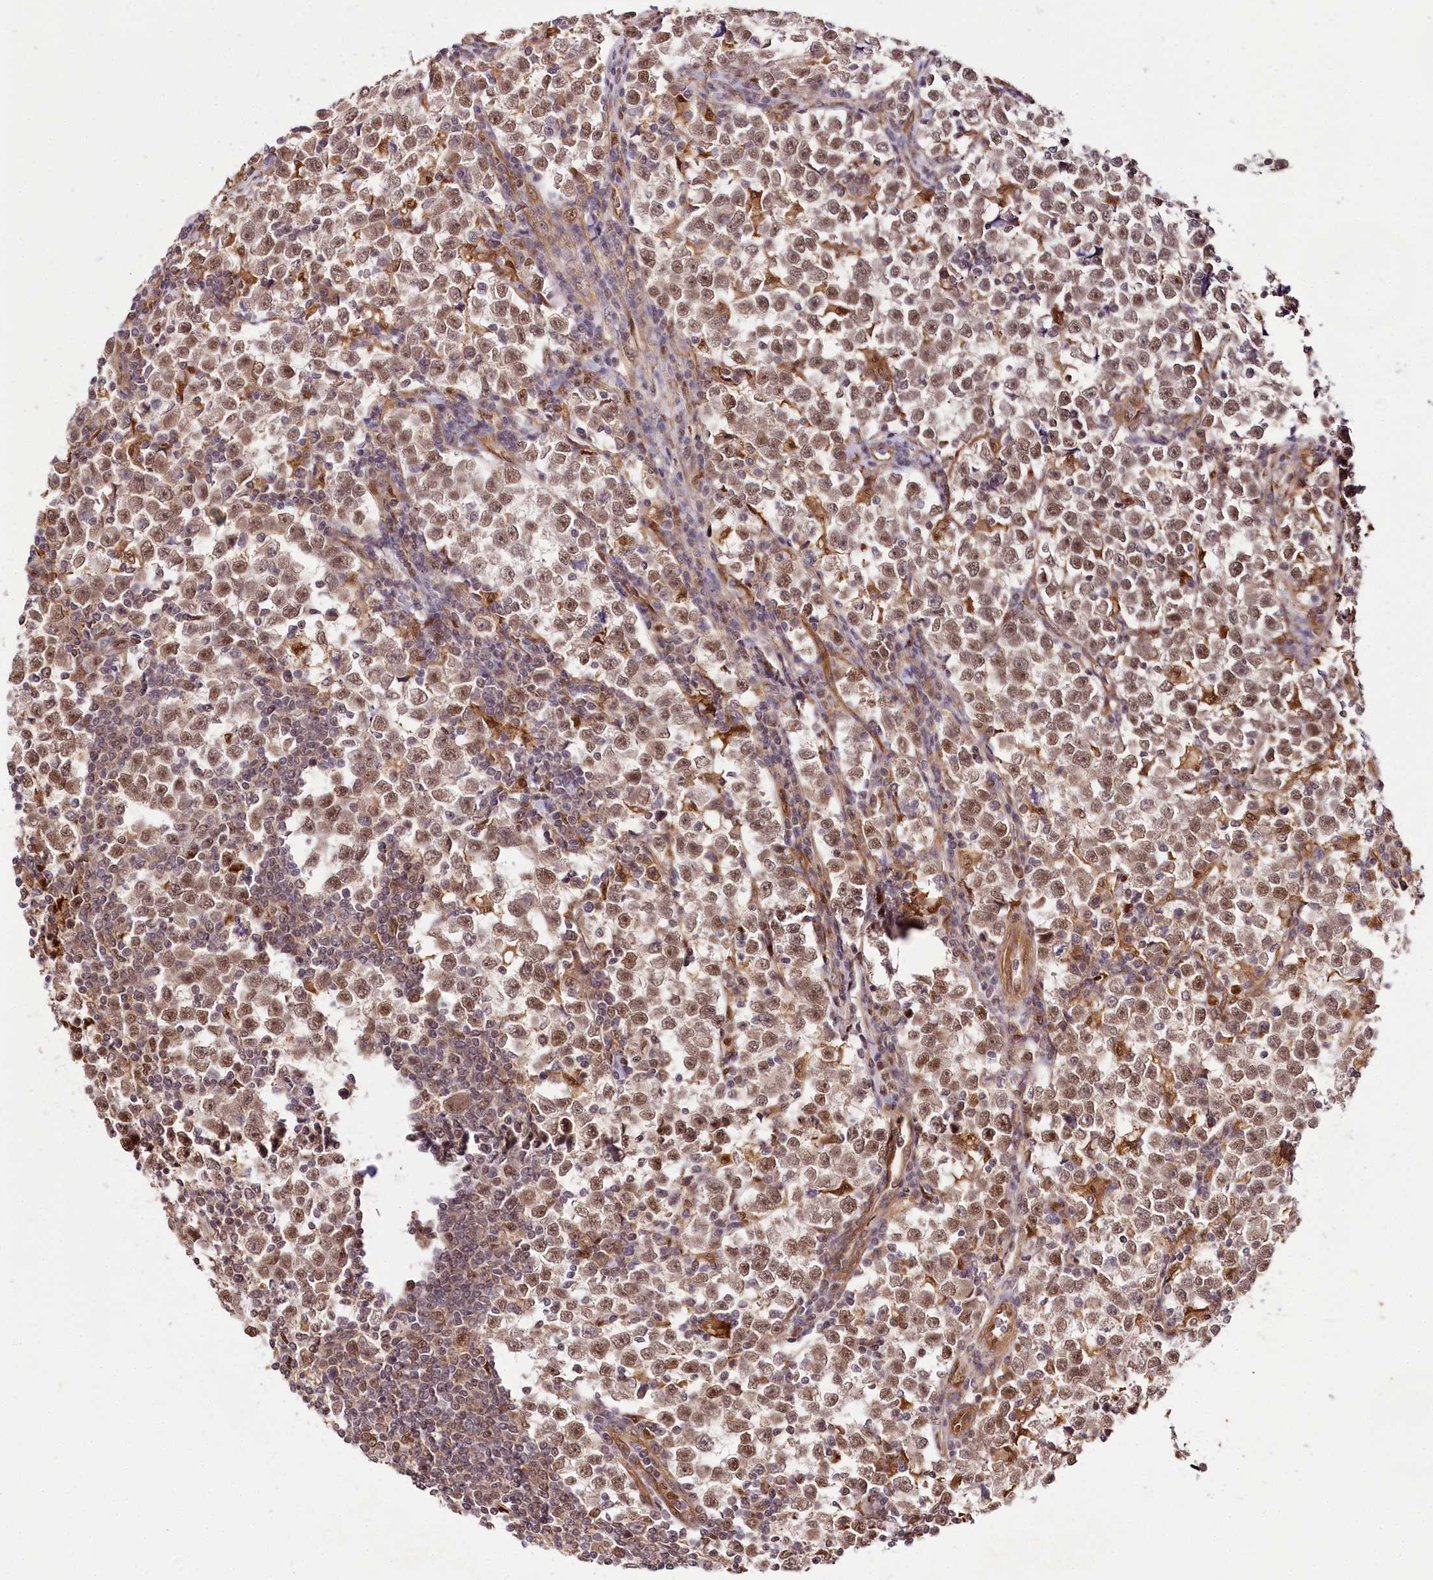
{"staining": {"intensity": "moderate", "quantity": ">75%", "location": "nuclear"}, "tissue": "testis cancer", "cell_type": "Tumor cells", "image_type": "cancer", "snomed": [{"axis": "morphology", "description": "Normal tissue, NOS"}, {"axis": "morphology", "description": "Seminoma, NOS"}, {"axis": "topography", "description": "Testis"}], "caption": "Seminoma (testis) was stained to show a protein in brown. There is medium levels of moderate nuclear expression in approximately >75% of tumor cells.", "gene": "GNL3L", "patient": {"sex": "male", "age": 43}}